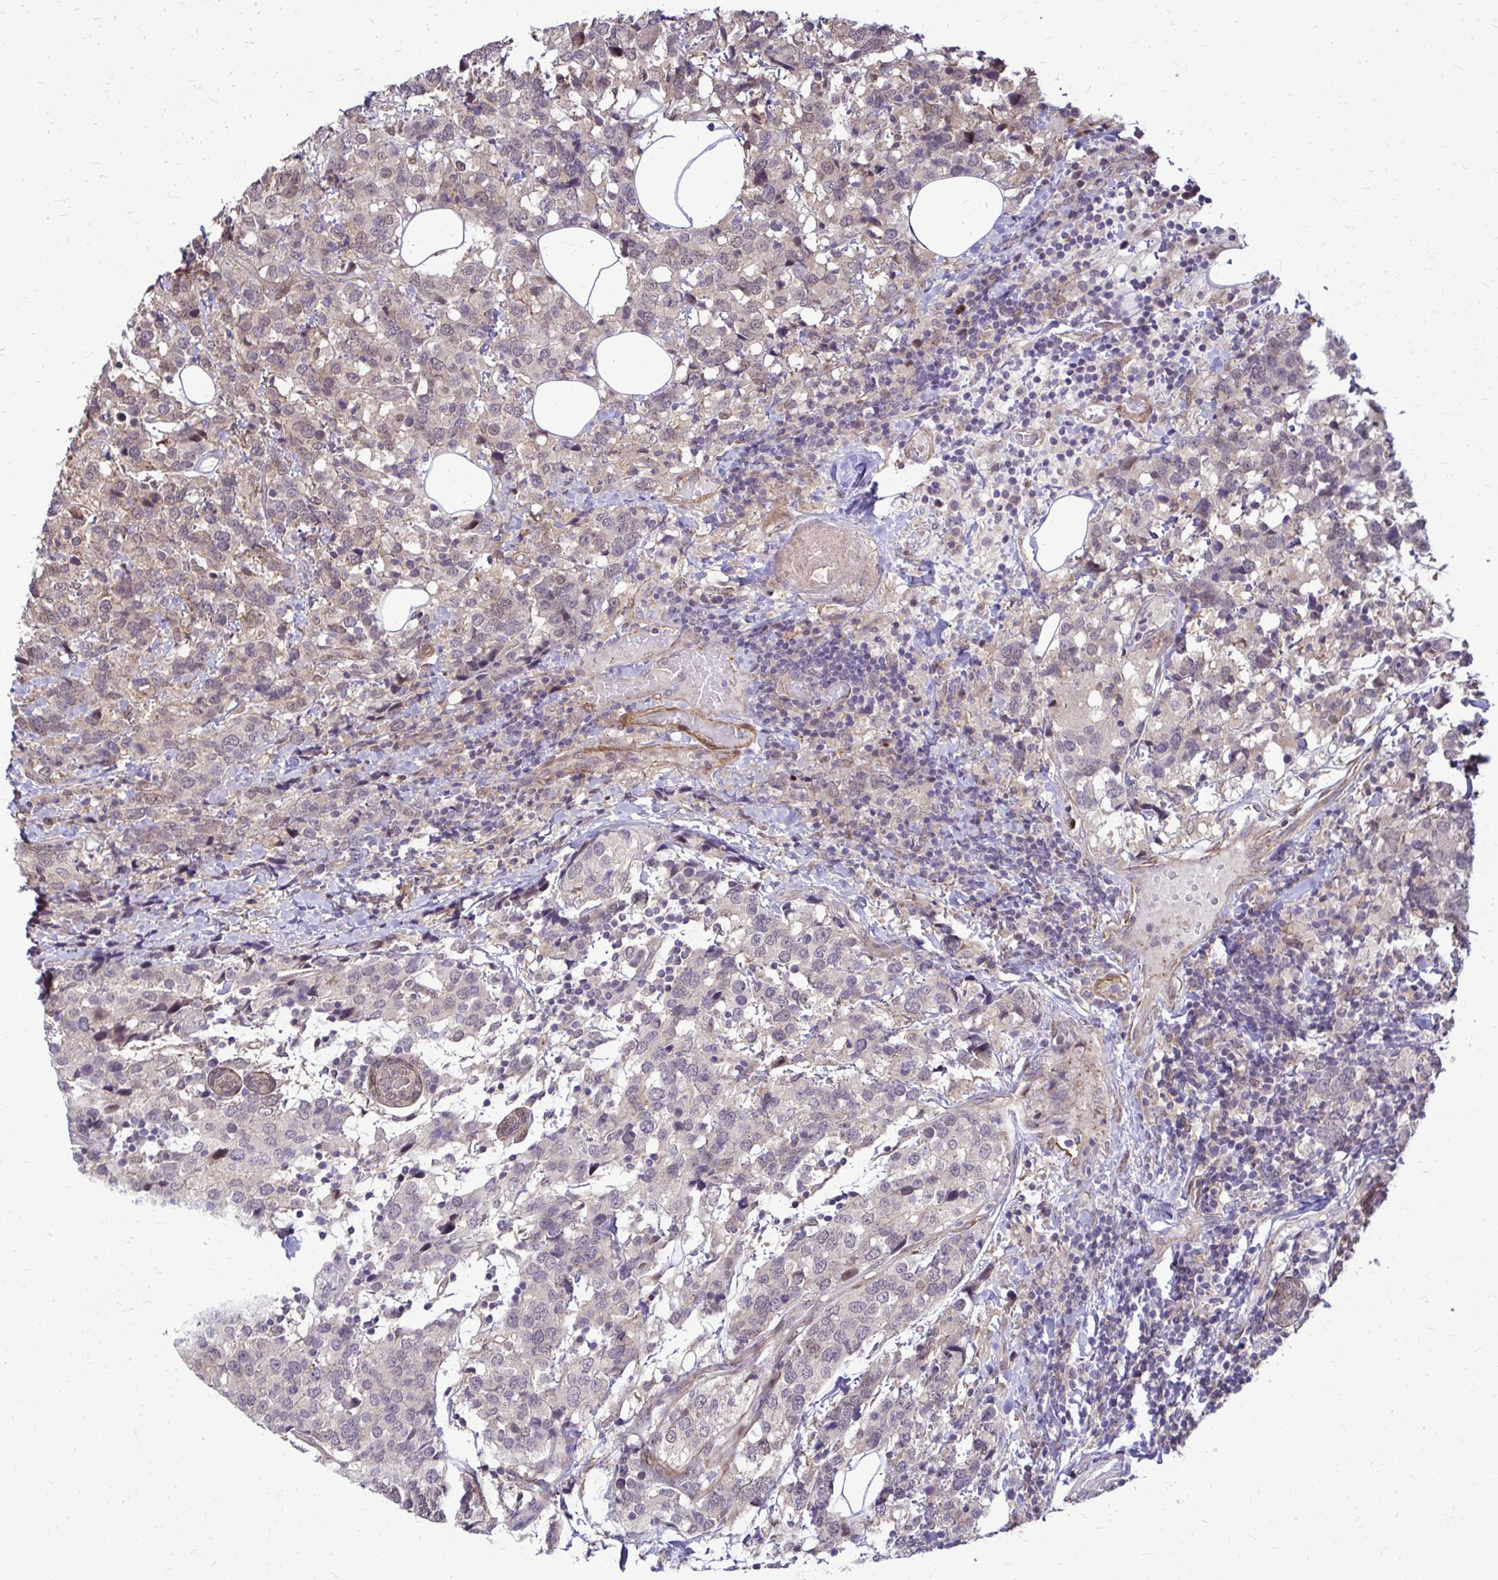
{"staining": {"intensity": "negative", "quantity": "none", "location": "none"}, "tissue": "breast cancer", "cell_type": "Tumor cells", "image_type": "cancer", "snomed": [{"axis": "morphology", "description": "Lobular carcinoma"}, {"axis": "topography", "description": "Breast"}], "caption": "A histopathology image of human breast cancer is negative for staining in tumor cells.", "gene": "TRIP6", "patient": {"sex": "female", "age": 59}}